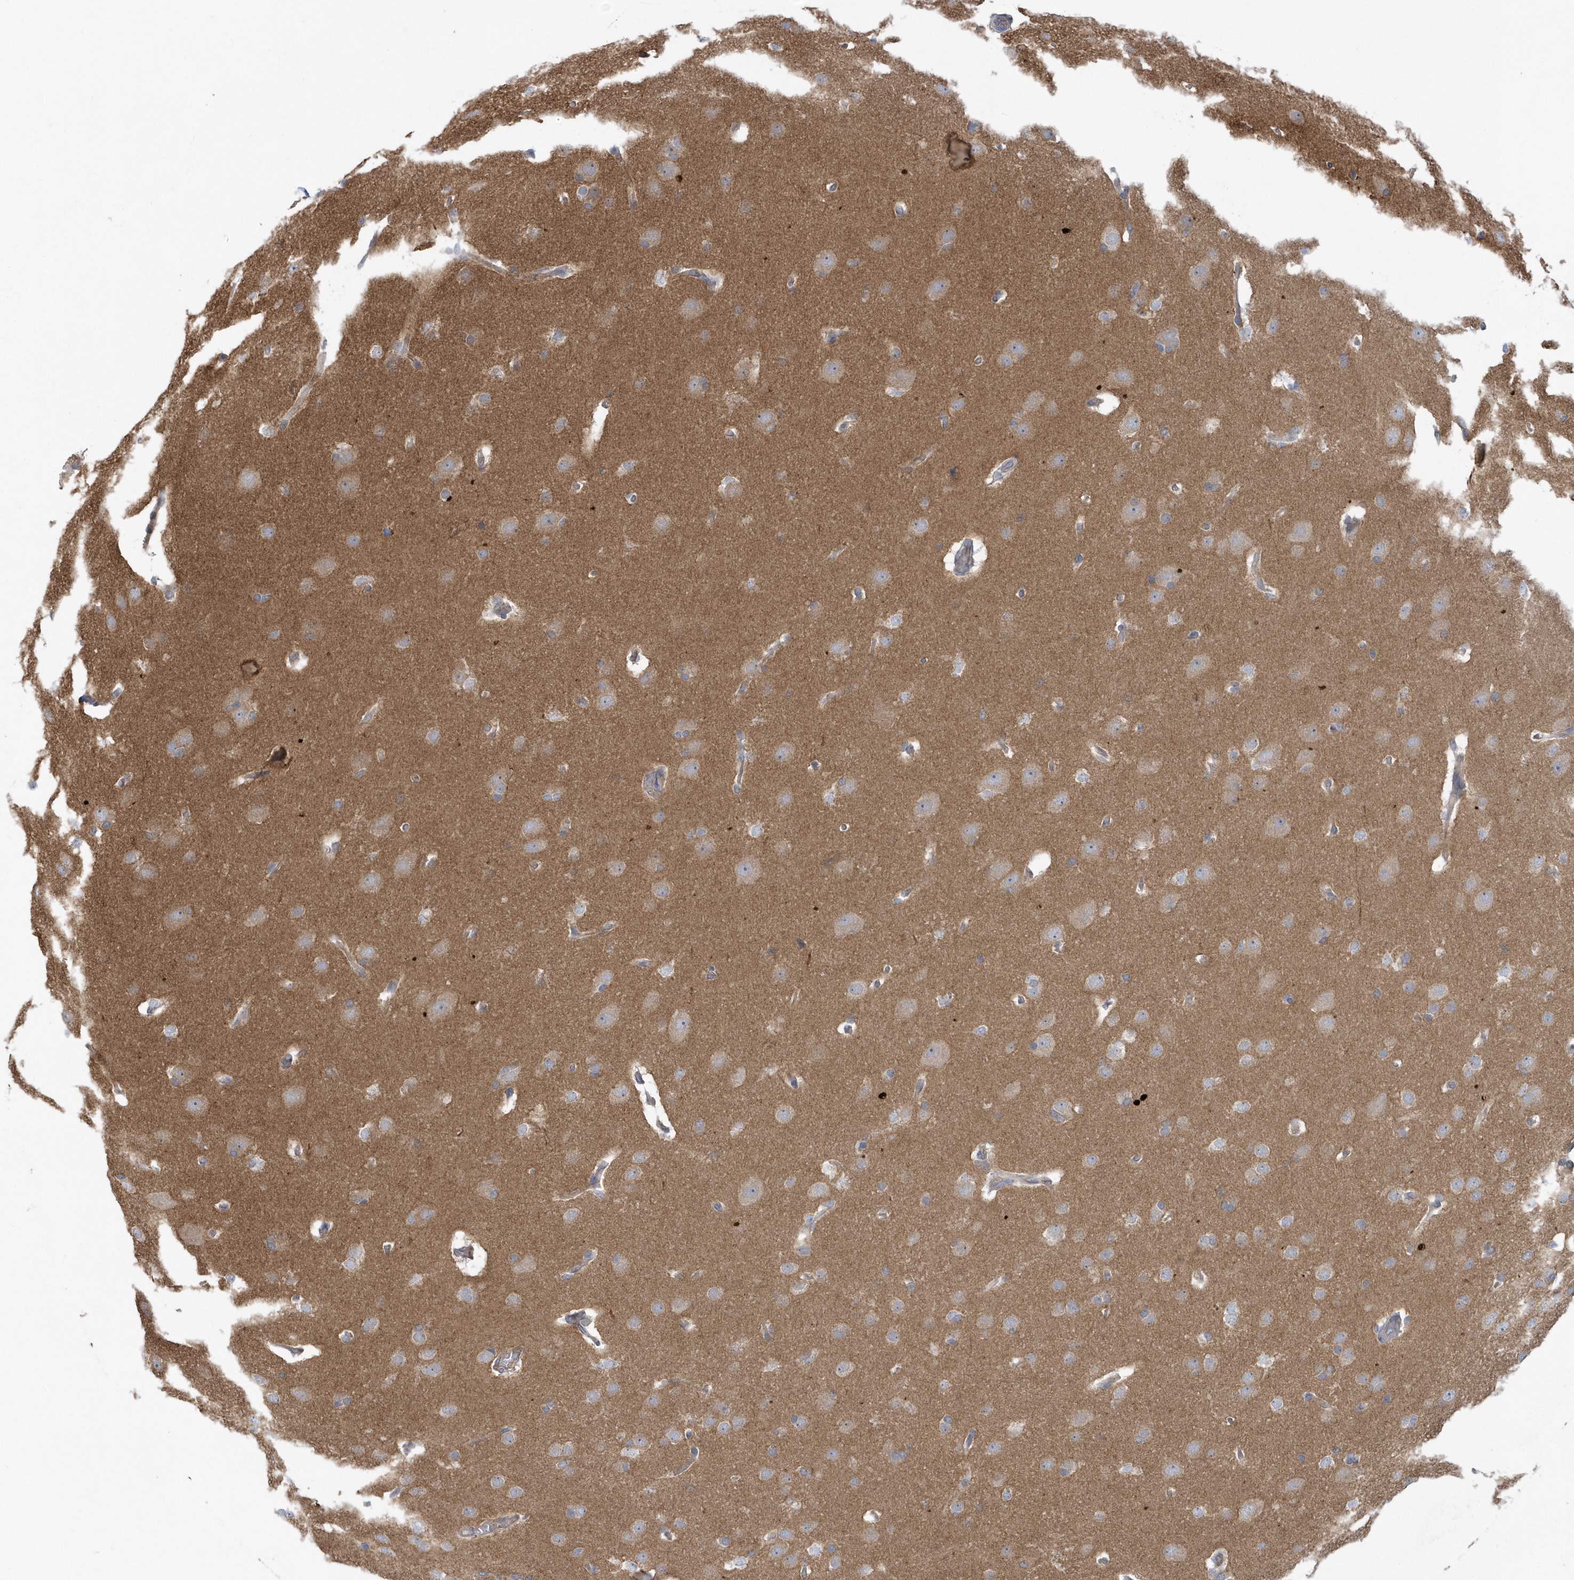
{"staining": {"intensity": "weak", "quantity": "<25%", "location": "cytoplasmic/membranous"}, "tissue": "glioma", "cell_type": "Tumor cells", "image_type": "cancer", "snomed": [{"axis": "morphology", "description": "Glioma, malignant, Low grade"}, {"axis": "topography", "description": "Brain"}], "caption": "Malignant glioma (low-grade) stained for a protein using immunohistochemistry reveals no positivity tumor cells.", "gene": "RAI14", "patient": {"sex": "female", "age": 37}}